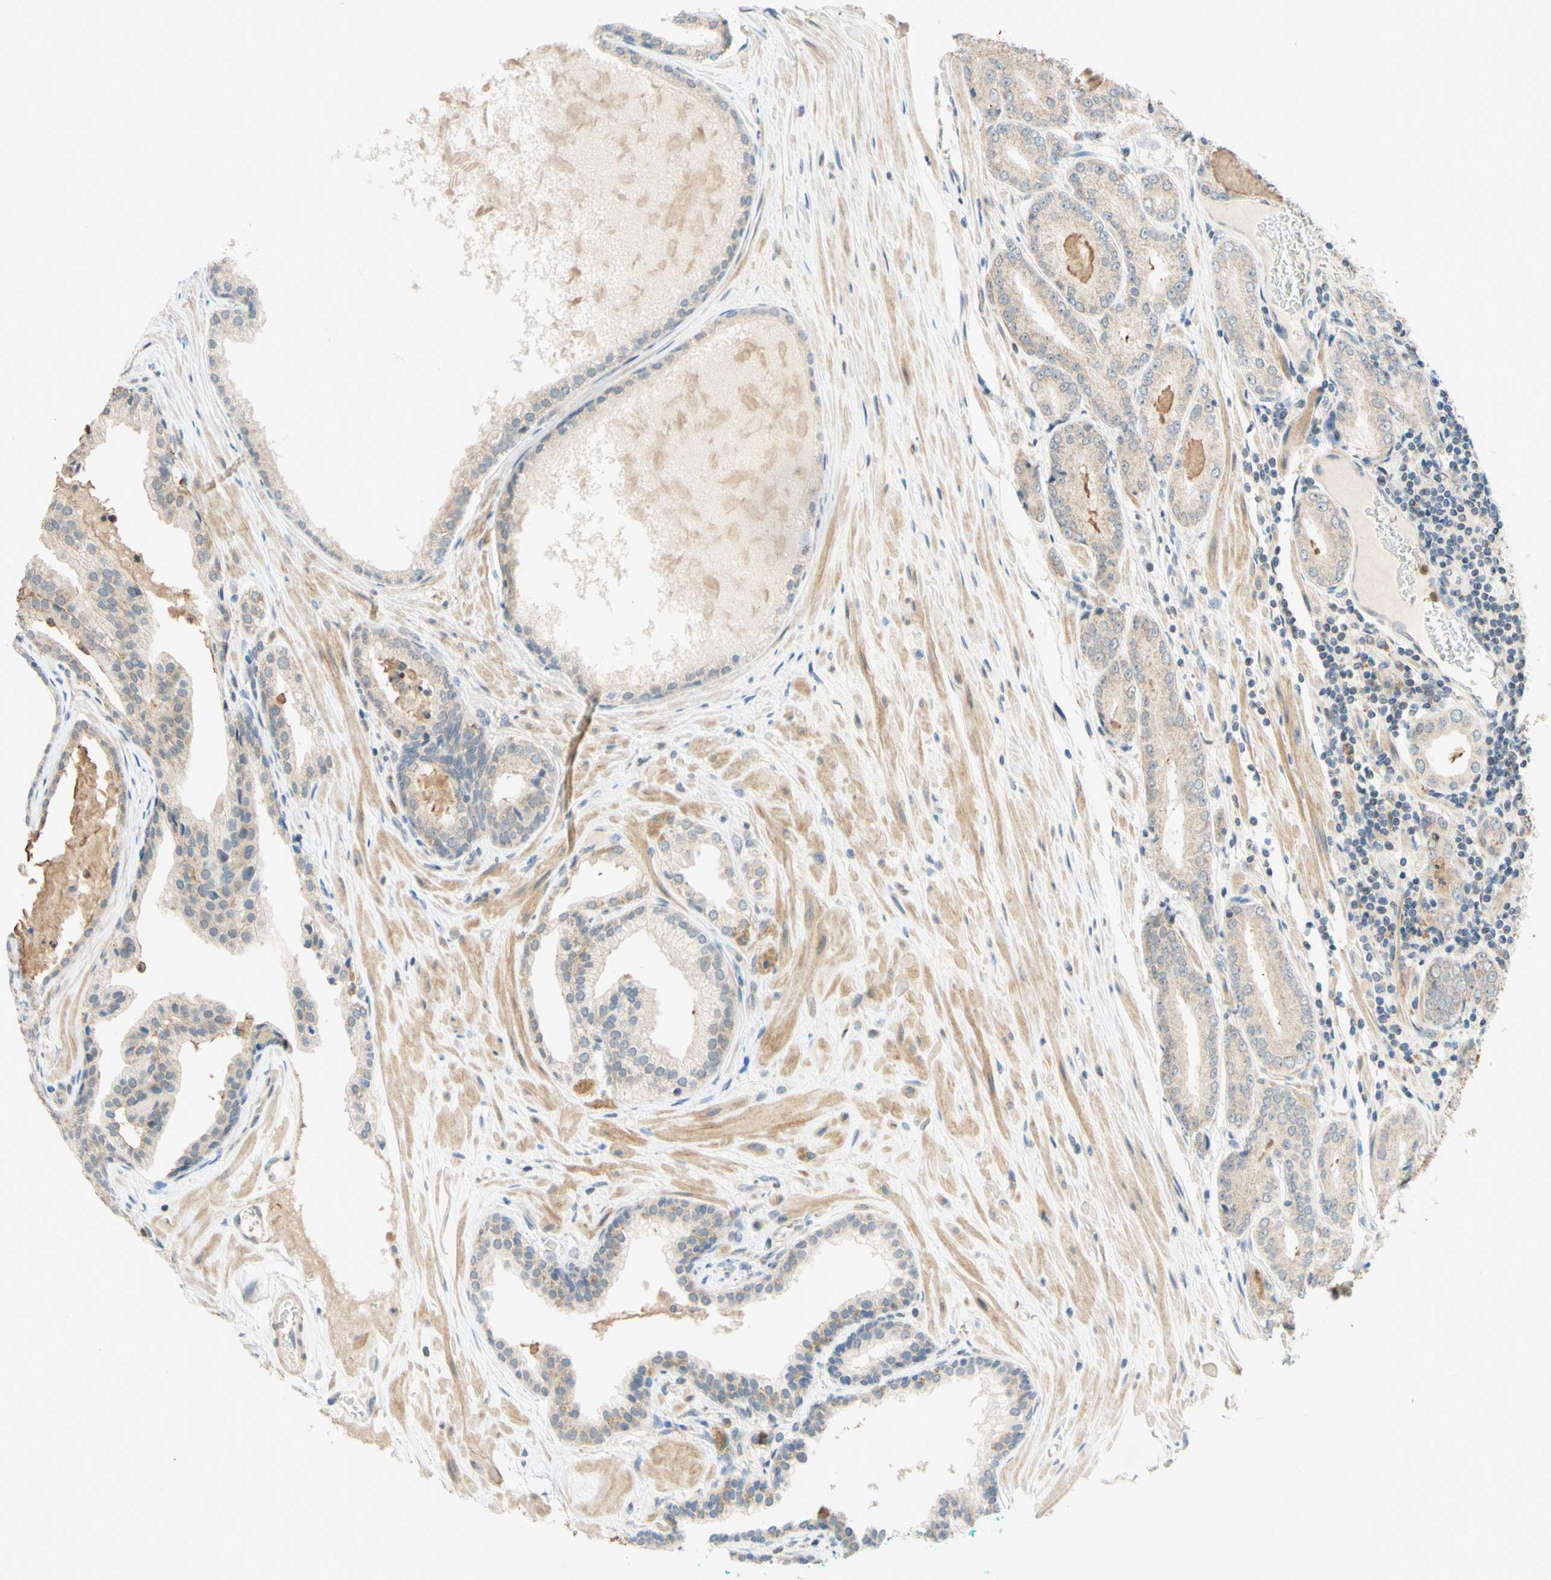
{"staining": {"intensity": "weak", "quantity": "<25%", "location": "cytoplasmic/membranous"}, "tissue": "prostate cancer", "cell_type": "Tumor cells", "image_type": "cancer", "snomed": [{"axis": "morphology", "description": "Adenocarcinoma, High grade"}, {"axis": "topography", "description": "Prostate"}], "caption": "High magnification brightfield microscopy of prostate adenocarcinoma (high-grade) stained with DAB (brown) and counterstained with hematoxylin (blue): tumor cells show no significant positivity.", "gene": "GATA1", "patient": {"sex": "male", "age": 59}}